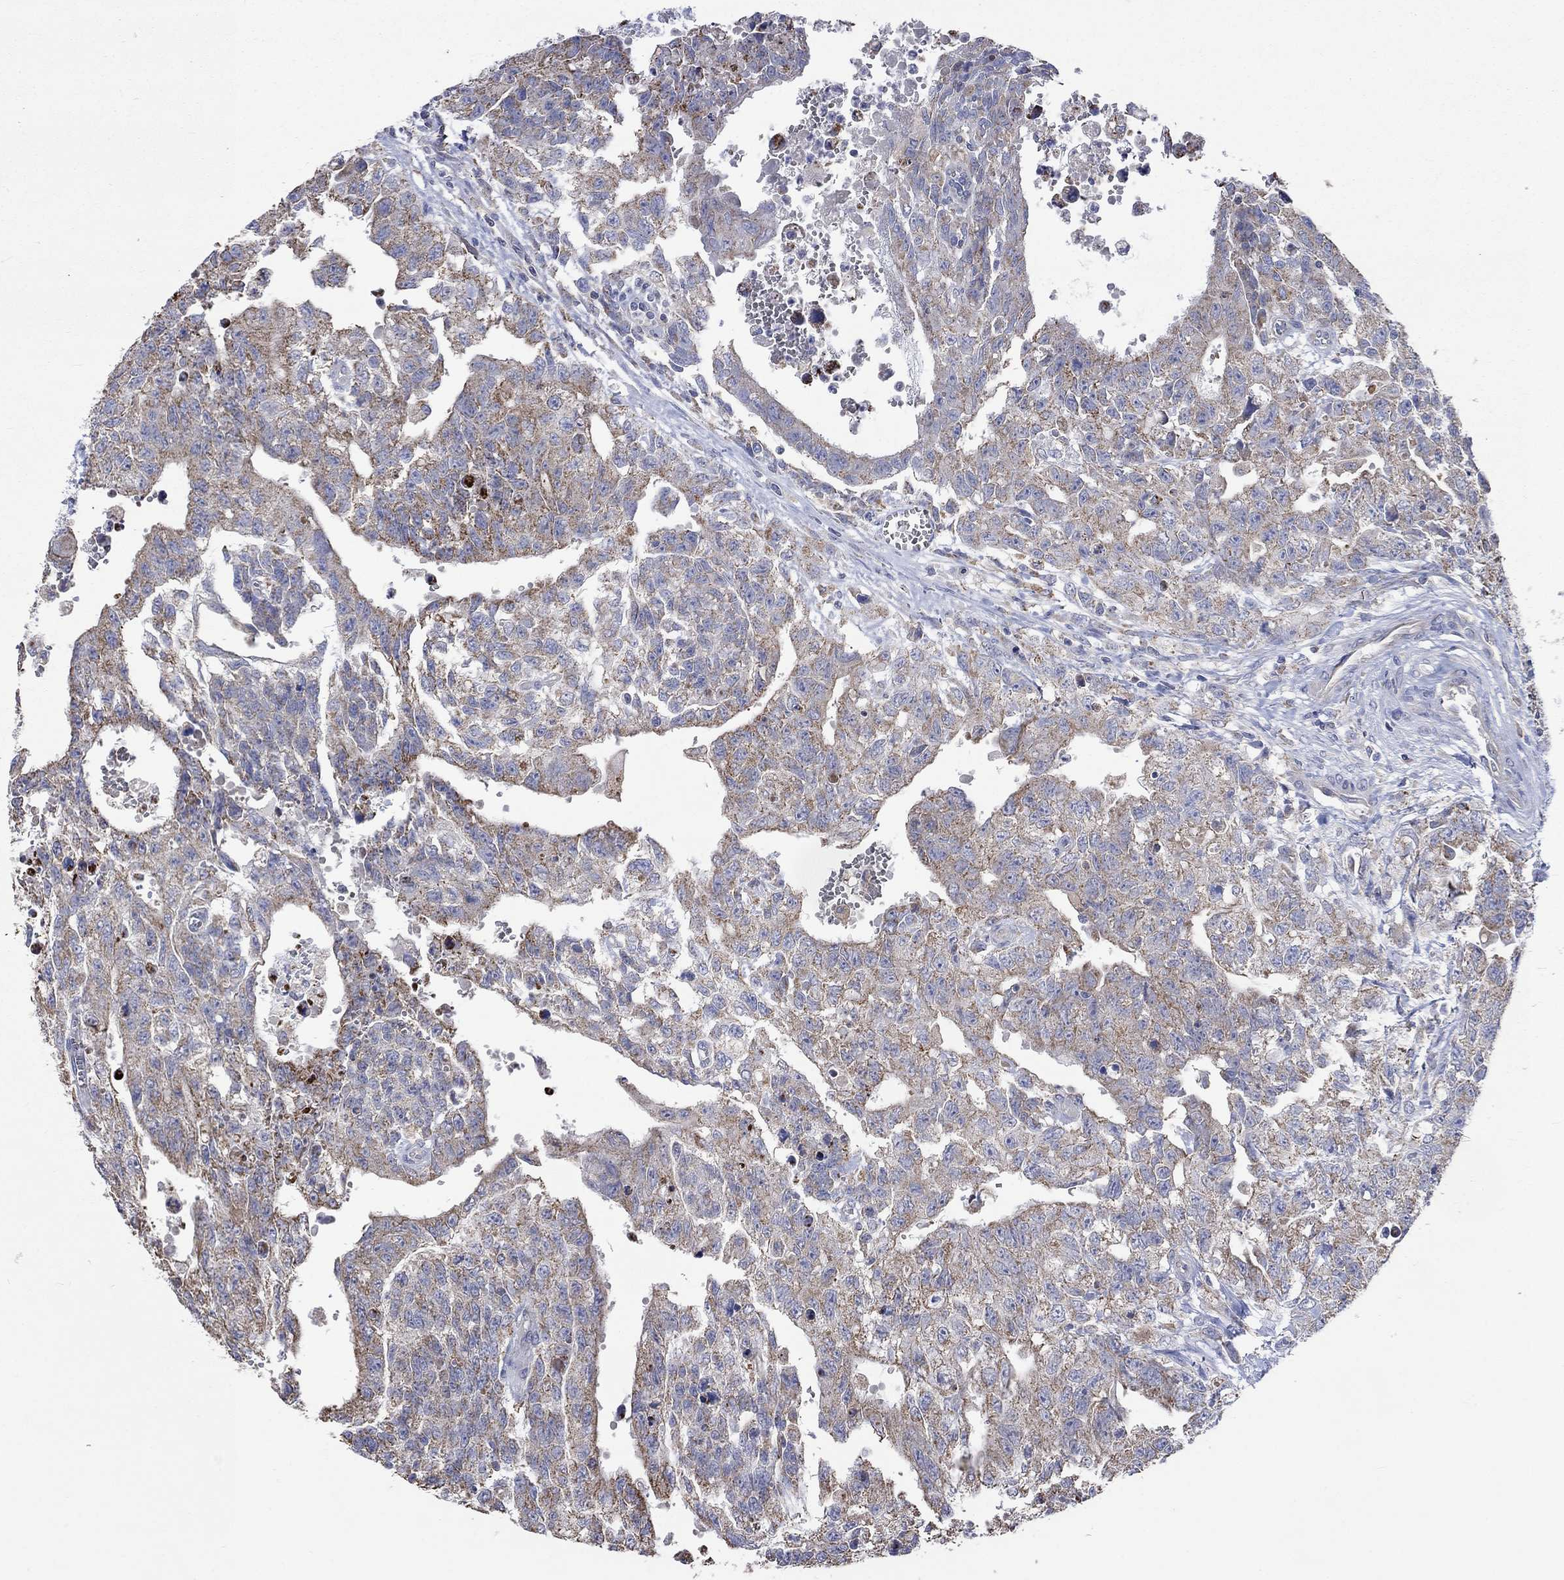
{"staining": {"intensity": "moderate", "quantity": "25%-75%", "location": "cytoplasmic/membranous"}, "tissue": "testis cancer", "cell_type": "Tumor cells", "image_type": "cancer", "snomed": [{"axis": "morphology", "description": "Carcinoma, Embryonal, NOS"}, {"axis": "topography", "description": "Testis"}], "caption": "The micrograph reveals staining of embryonal carcinoma (testis), revealing moderate cytoplasmic/membranous protein staining (brown color) within tumor cells.", "gene": "UGT8", "patient": {"sex": "male", "age": 24}}